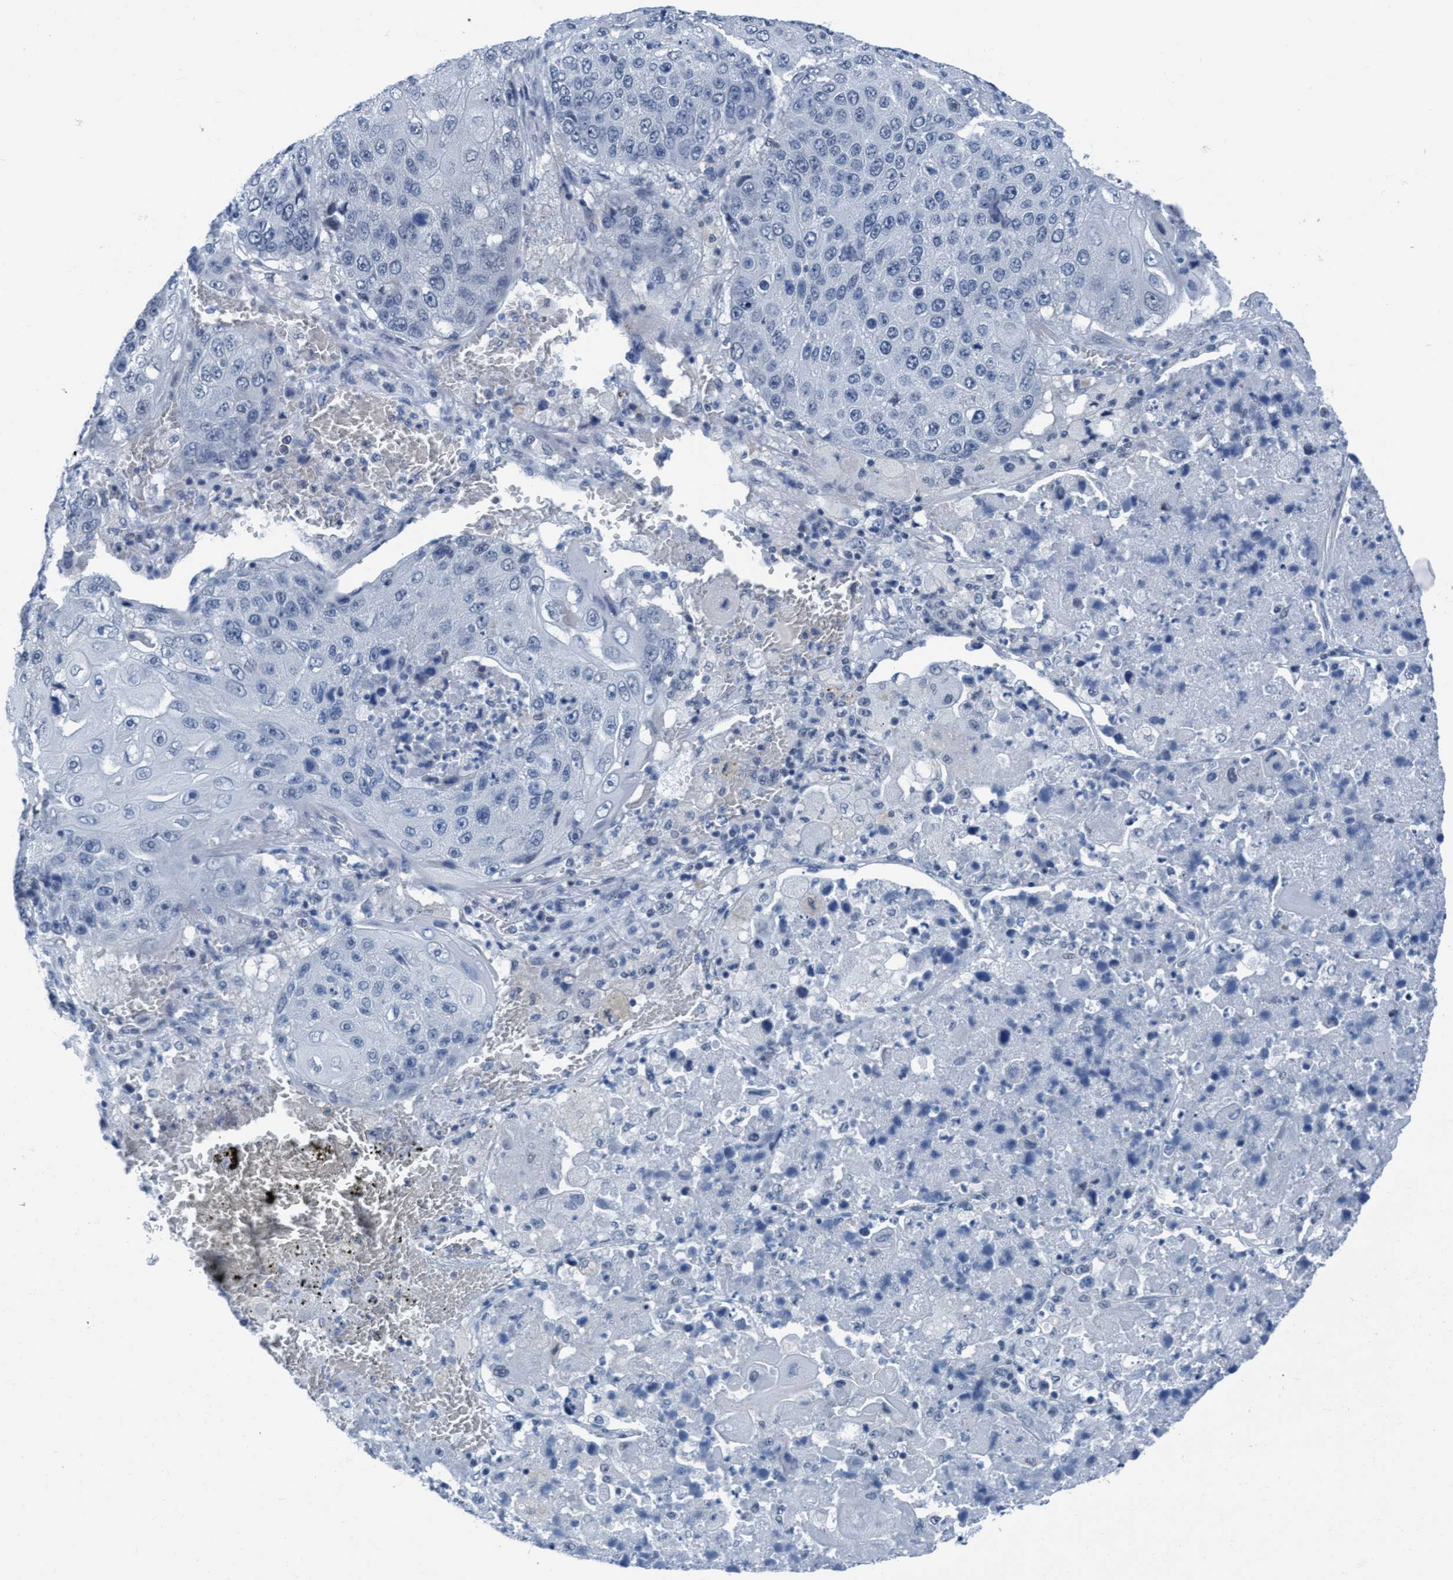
{"staining": {"intensity": "negative", "quantity": "none", "location": "none"}, "tissue": "lung cancer", "cell_type": "Tumor cells", "image_type": "cancer", "snomed": [{"axis": "morphology", "description": "Squamous cell carcinoma, NOS"}, {"axis": "topography", "description": "Lung"}], "caption": "This is an immunohistochemistry image of lung cancer (squamous cell carcinoma). There is no expression in tumor cells.", "gene": "DNAI1", "patient": {"sex": "male", "age": 61}}